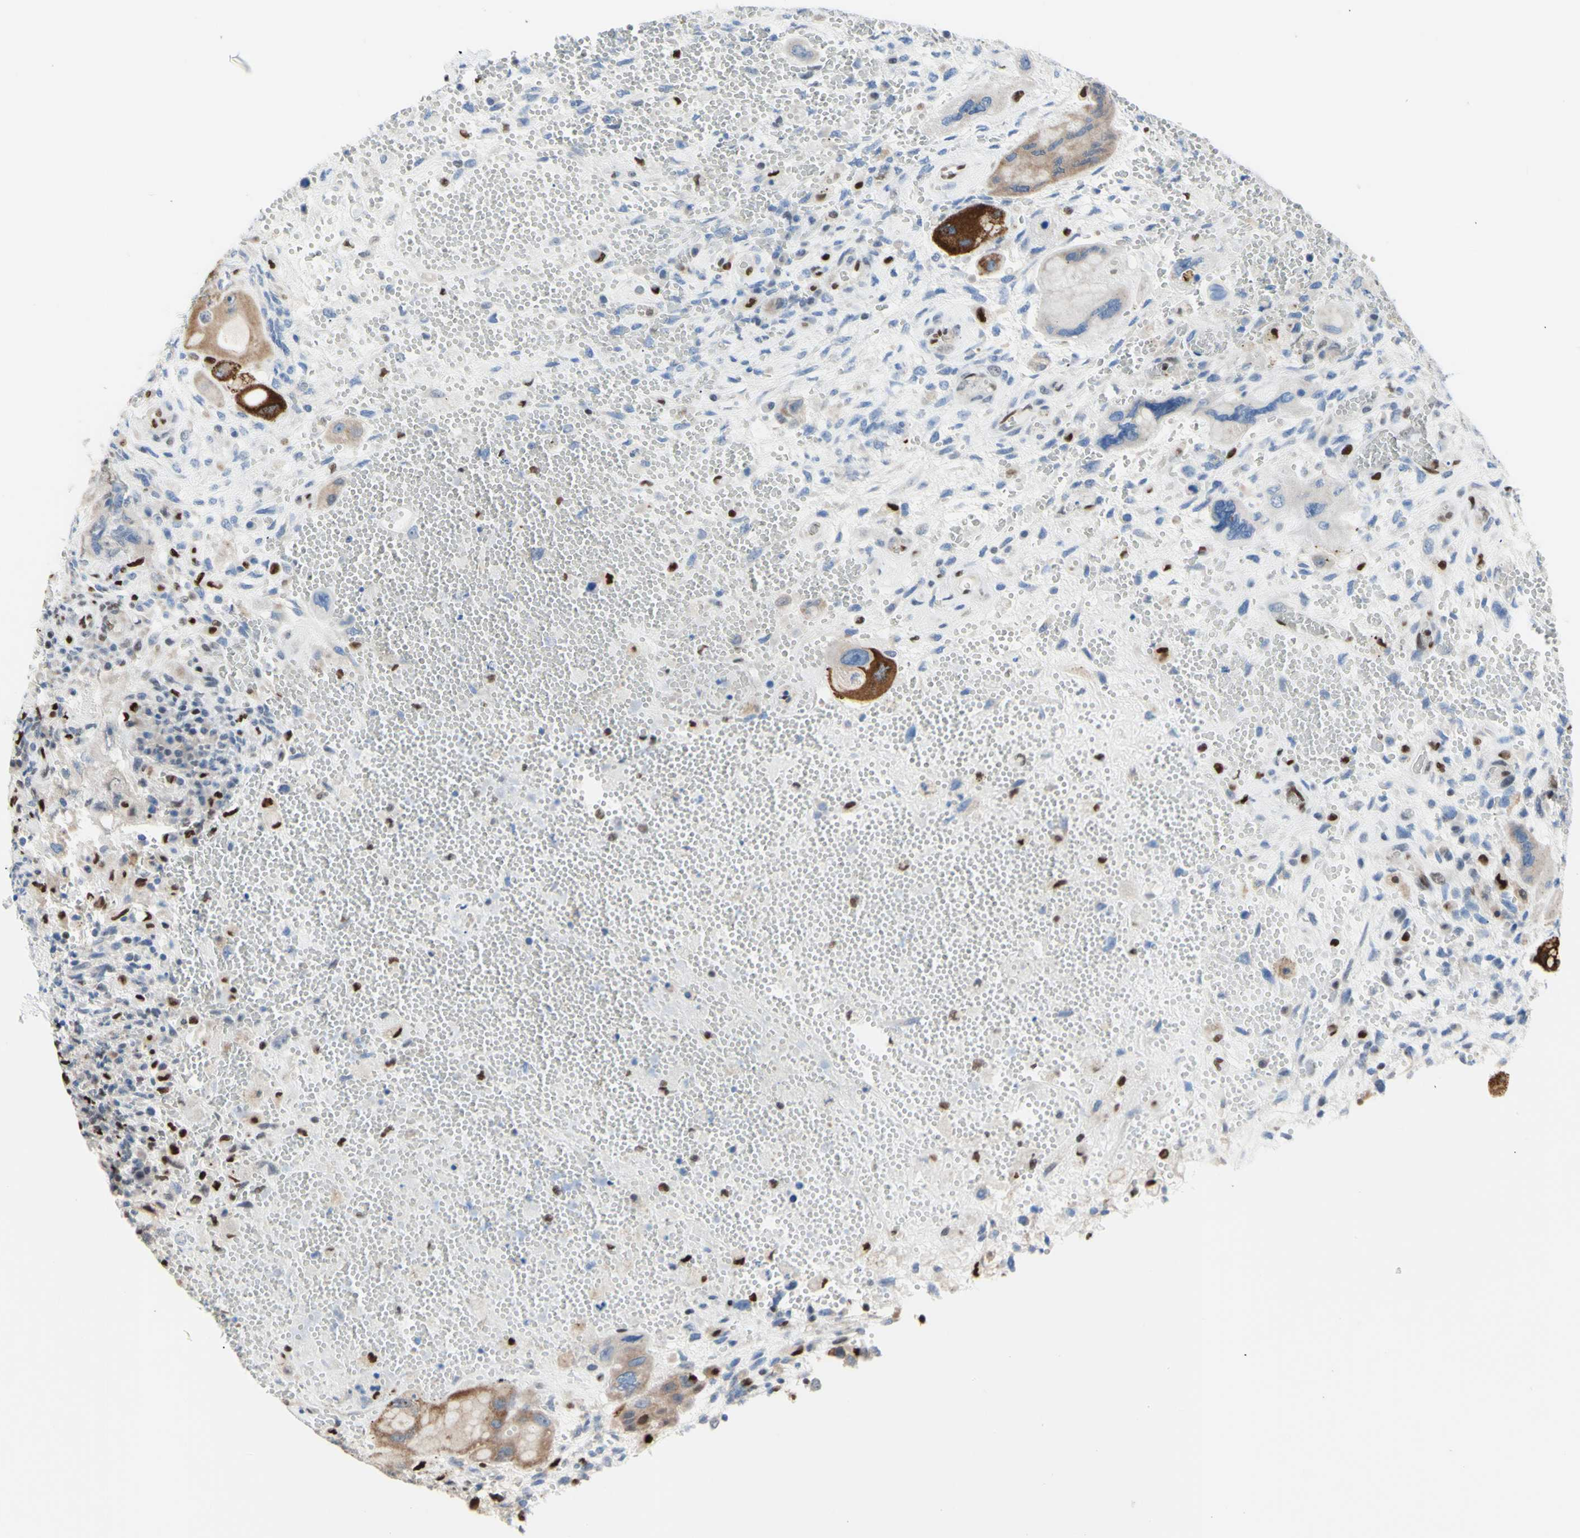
{"staining": {"intensity": "strong", "quantity": "<25%", "location": "cytoplasmic/membranous"}, "tissue": "testis cancer", "cell_type": "Tumor cells", "image_type": "cancer", "snomed": [{"axis": "morphology", "description": "Carcinoma, Embryonal, NOS"}, {"axis": "topography", "description": "Testis"}], "caption": "IHC image of neoplastic tissue: testis cancer stained using immunohistochemistry (IHC) reveals medium levels of strong protein expression localized specifically in the cytoplasmic/membranous of tumor cells, appearing as a cytoplasmic/membranous brown color.", "gene": "EED", "patient": {"sex": "male", "age": 26}}